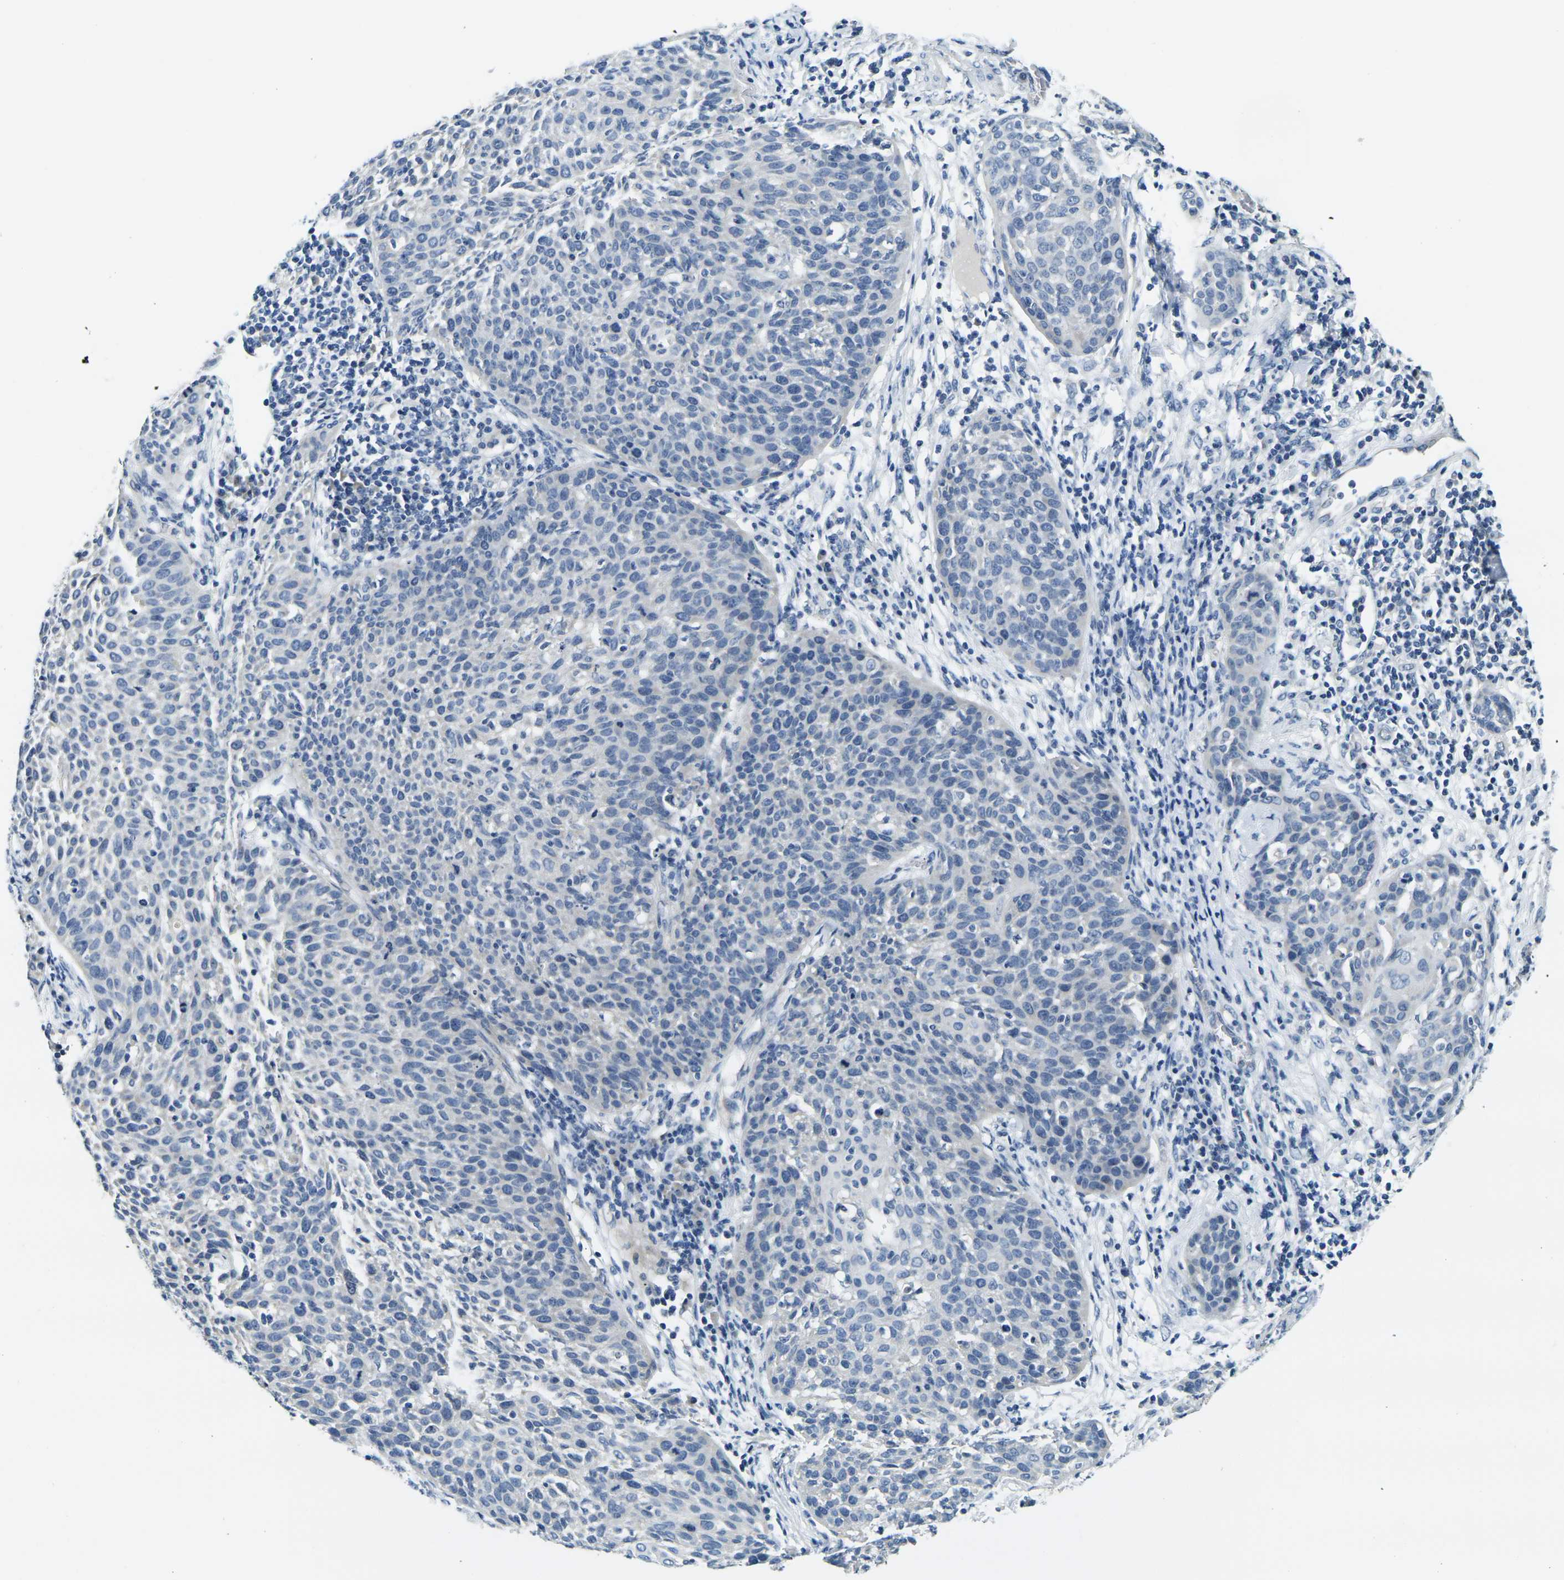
{"staining": {"intensity": "negative", "quantity": "none", "location": "none"}, "tissue": "cervical cancer", "cell_type": "Tumor cells", "image_type": "cancer", "snomed": [{"axis": "morphology", "description": "Squamous cell carcinoma, NOS"}, {"axis": "topography", "description": "Cervix"}], "caption": "This is a photomicrograph of immunohistochemistry (IHC) staining of cervical cancer (squamous cell carcinoma), which shows no positivity in tumor cells.", "gene": "SHISAL2B", "patient": {"sex": "female", "age": 38}}